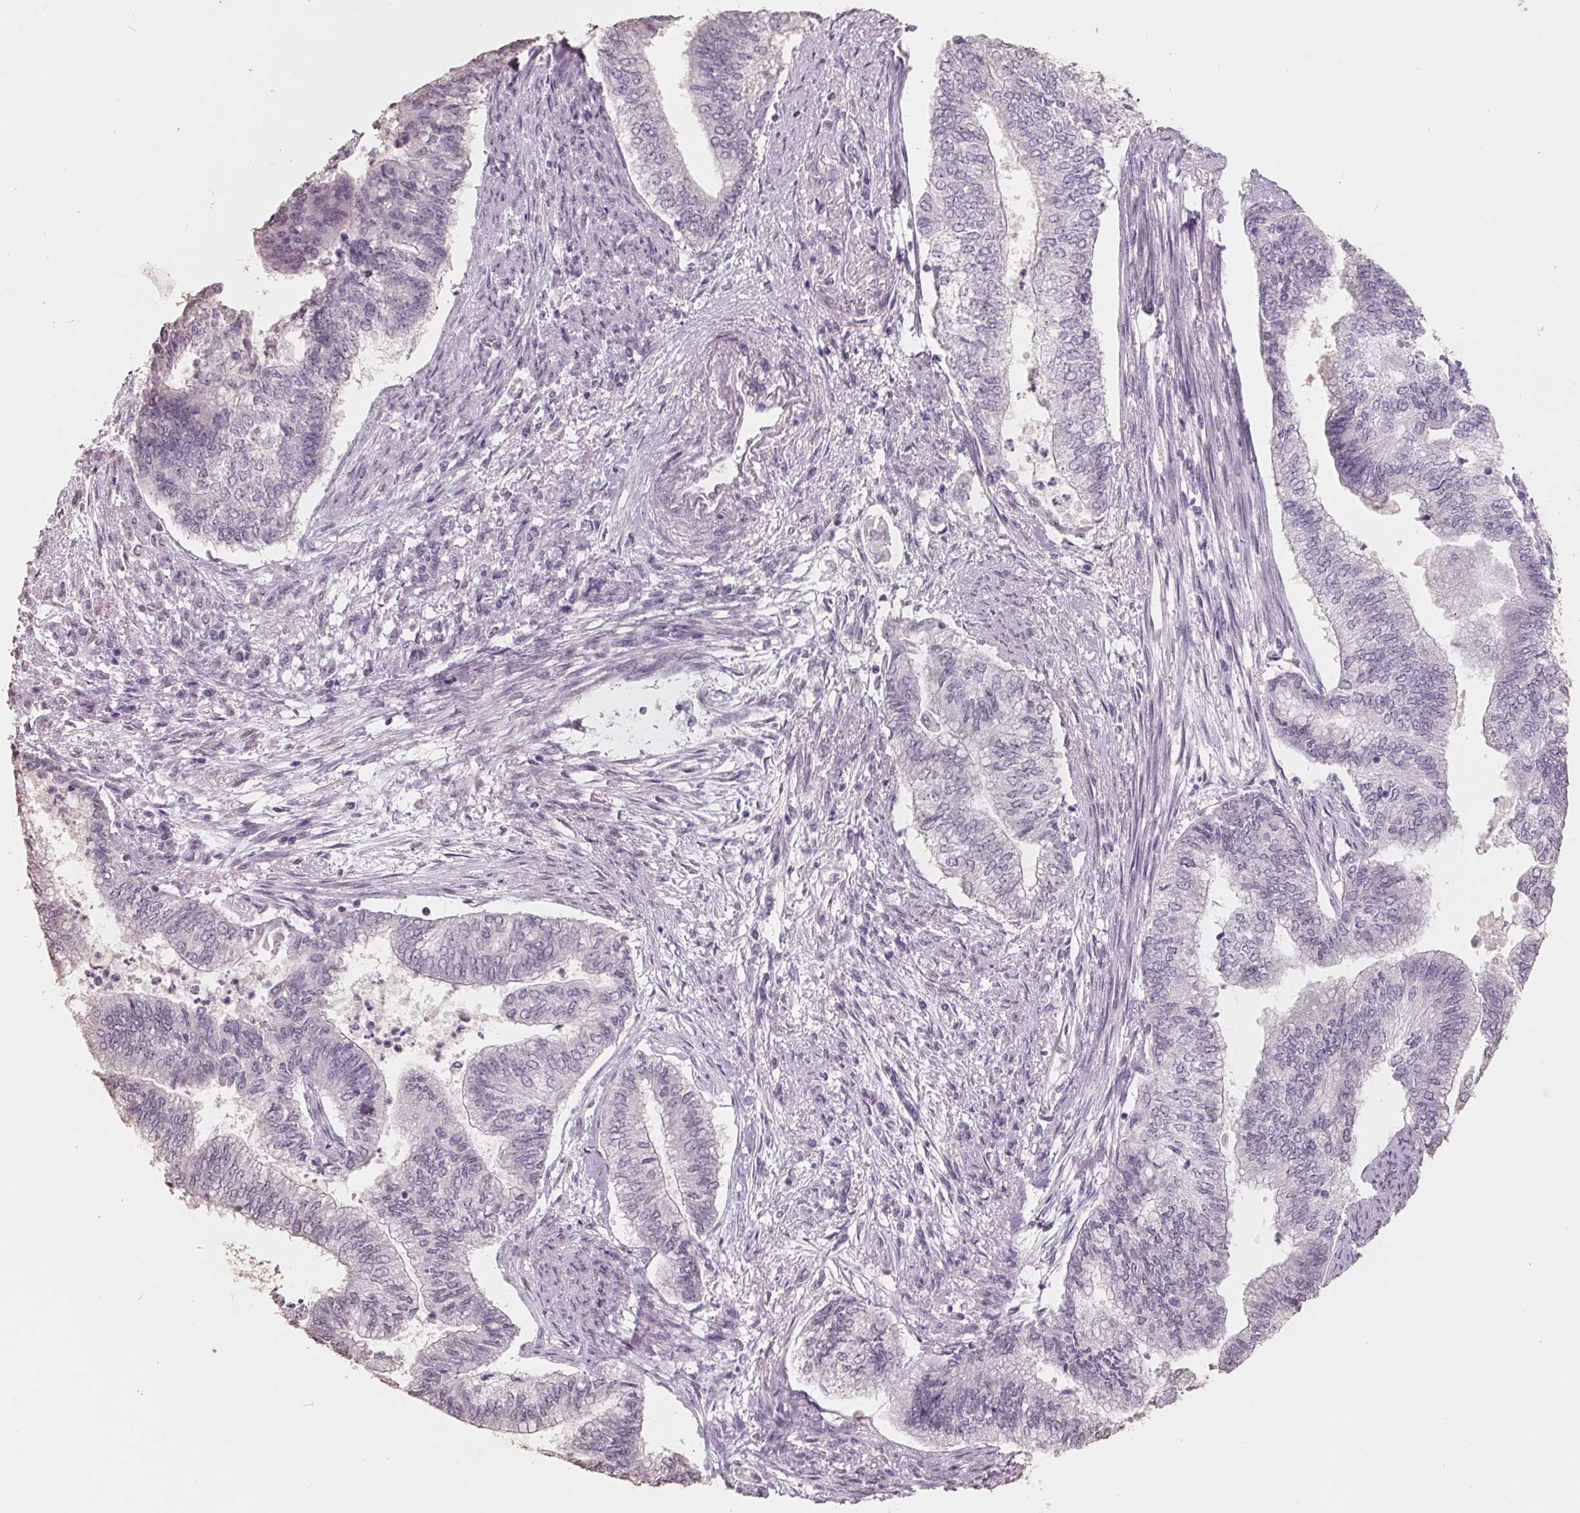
{"staining": {"intensity": "negative", "quantity": "none", "location": "none"}, "tissue": "endometrial cancer", "cell_type": "Tumor cells", "image_type": "cancer", "snomed": [{"axis": "morphology", "description": "Adenocarcinoma, NOS"}, {"axis": "topography", "description": "Endometrium"}], "caption": "Protein analysis of endometrial adenocarcinoma exhibits no significant positivity in tumor cells. (DAB immunohistochemistry (IHC), high magnification).", "gene": "FTCD", "patient": {"sex": "female", "age": 65}}